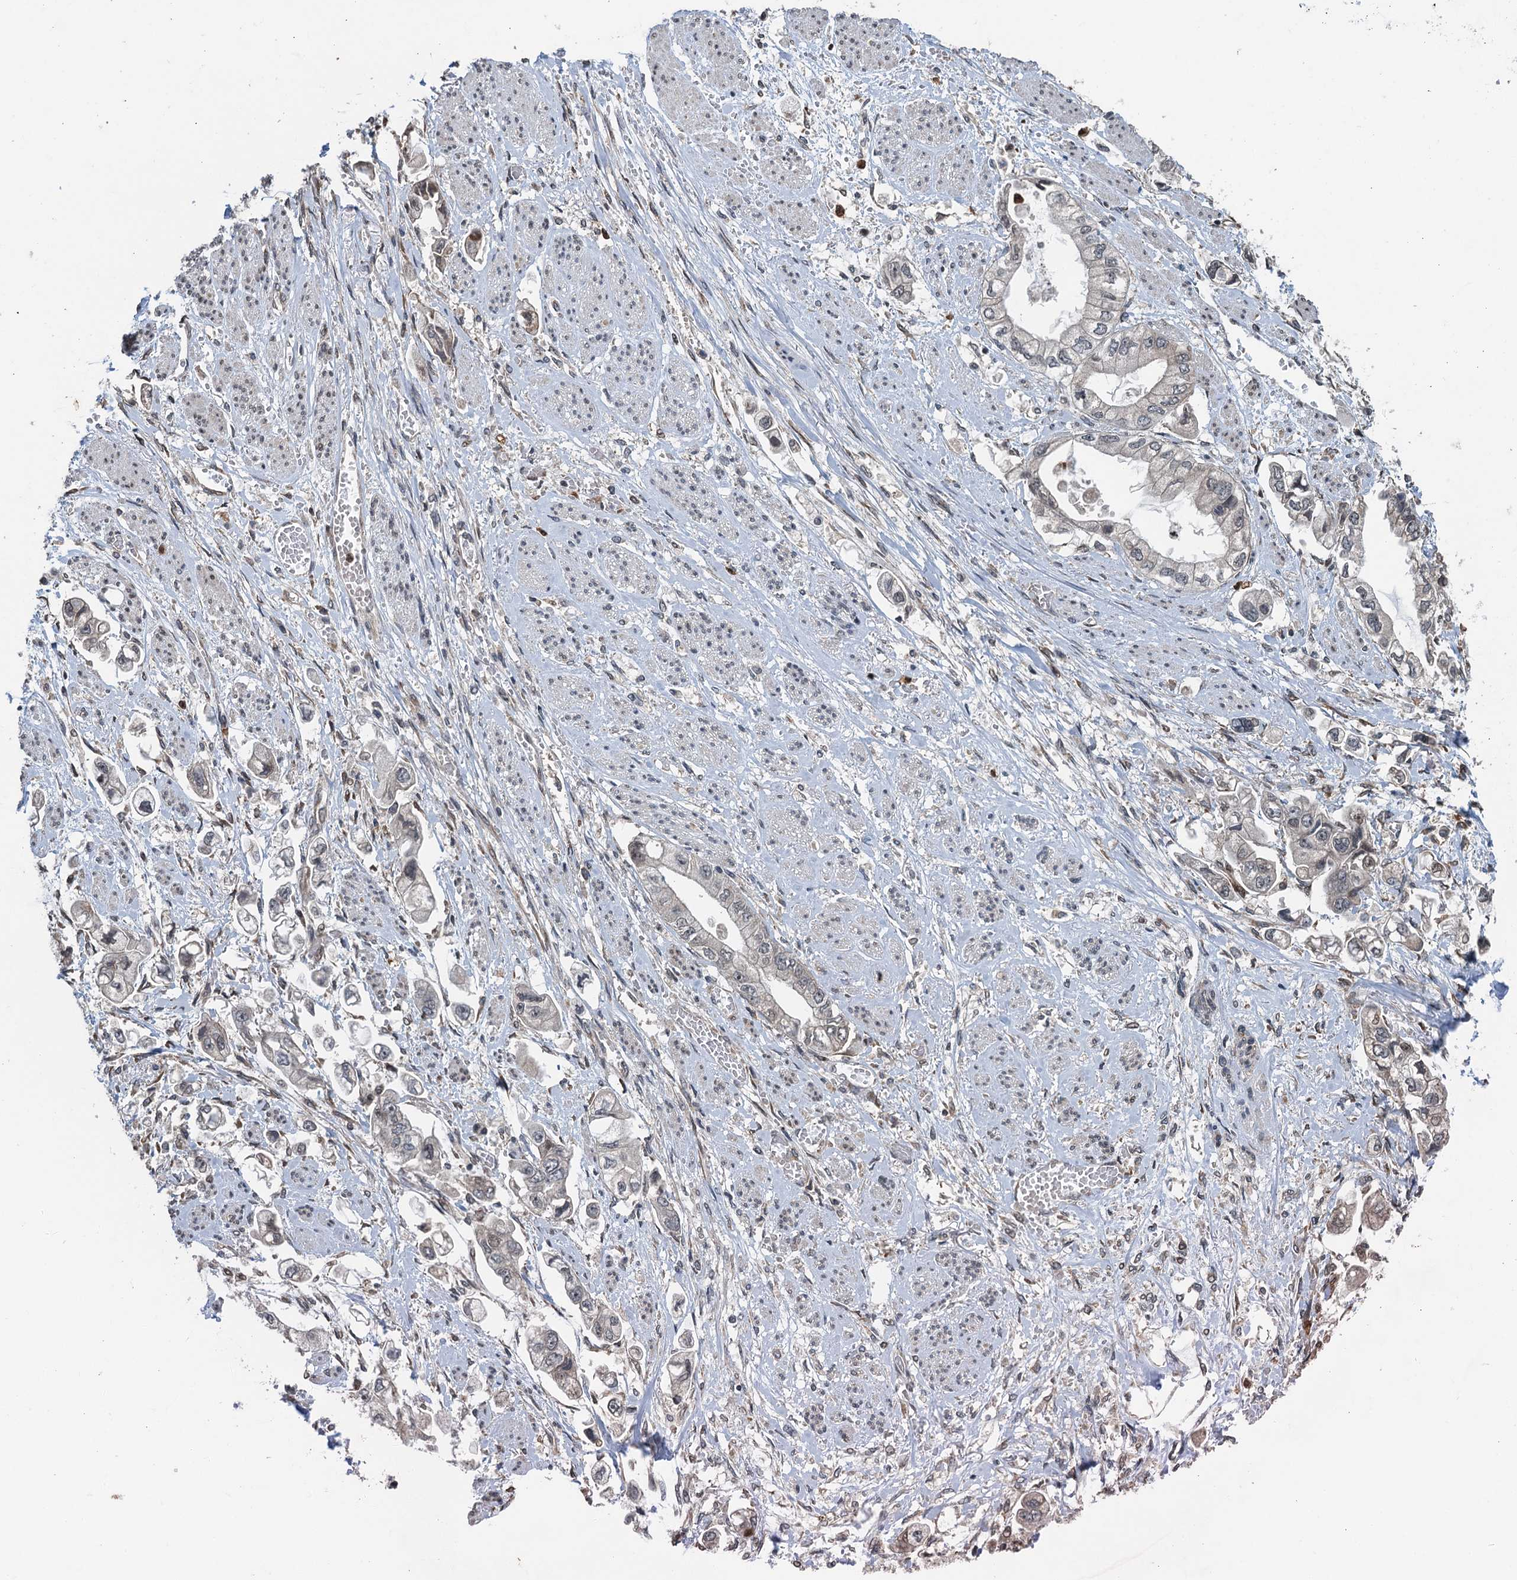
{"staining": {"intensity": "negative", "quantity": "none", "location": "none"}, "tissue": "stomach cancer", "cell_type": "Tumor cells", "image_type": "cancer", "snomed": [{"axis": "morphology", "description": "Adenocarcinoma, NOS"}, {"axis": "topography", "description": "Stomach"}], "caption": "Stomach cancer stained for a protein using immunohistochemistry (IHC) shows no staining tumor cells.", "gene": "WHAMM", "patient": {"sex": "male", "age": 62}}